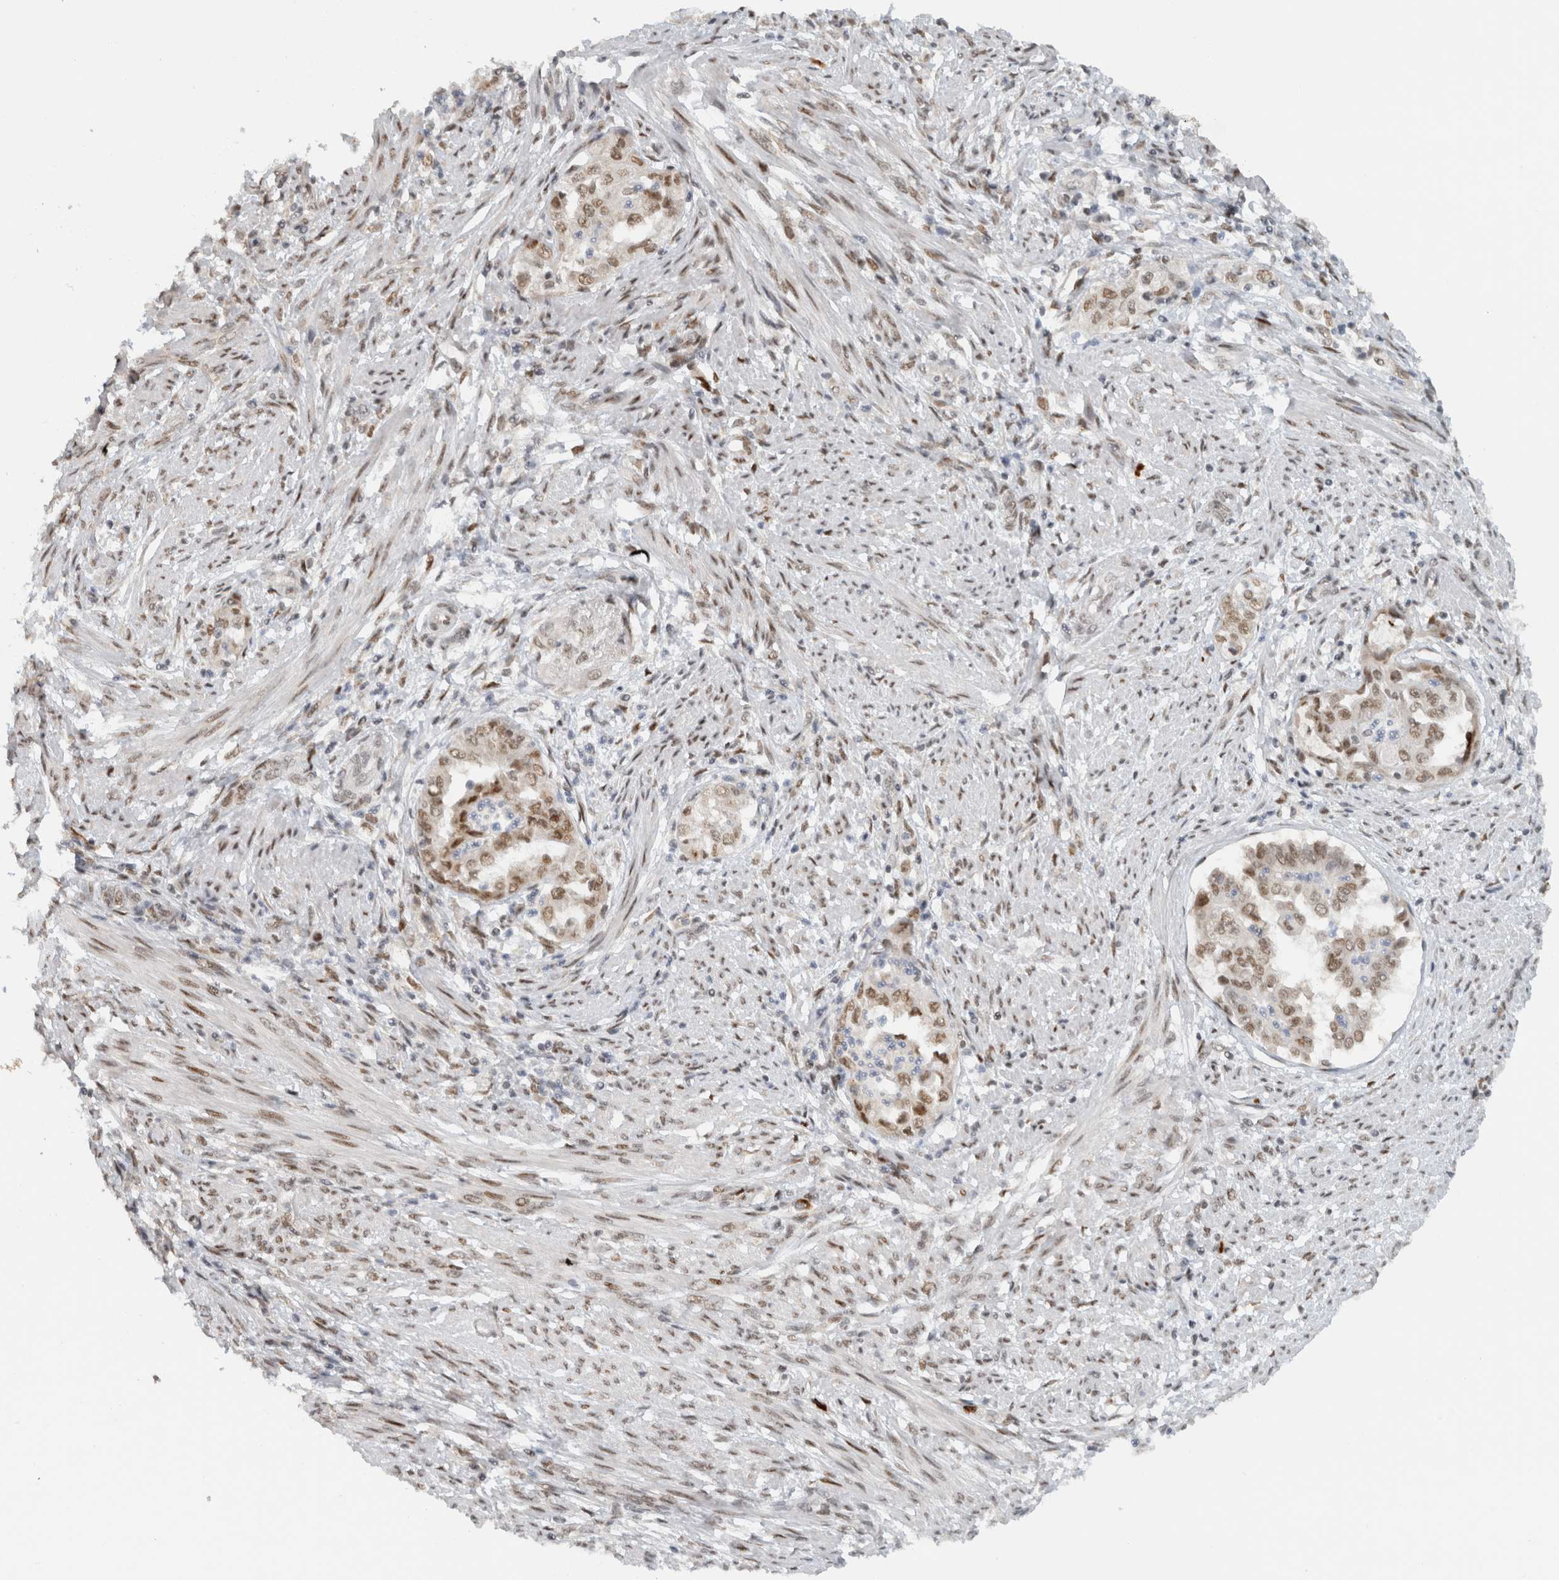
{"staining": {"intensity": "moderate", "quantity": ">75%", "location": "nuclear"}, "tissue": "endometrial cancer", "cell_type": "Tumor cells", "image_type": "cancer", "snomed": [{"axis": "morphology", "description": "Adenocarcinoma, NOS"}, {"axis": "topography", "description": "Endometrium"}], "caption": "This histopathology image exhibits endometrial cancer (adenocarcinoma) stained with IHC to label a protein in brown. The nuclear of tumor cells show moderate positivity for the protein. Nuclei are counter-stained blue.", "gene": "HNRNPR", "patient": {"sex": "female", "age": 85}}